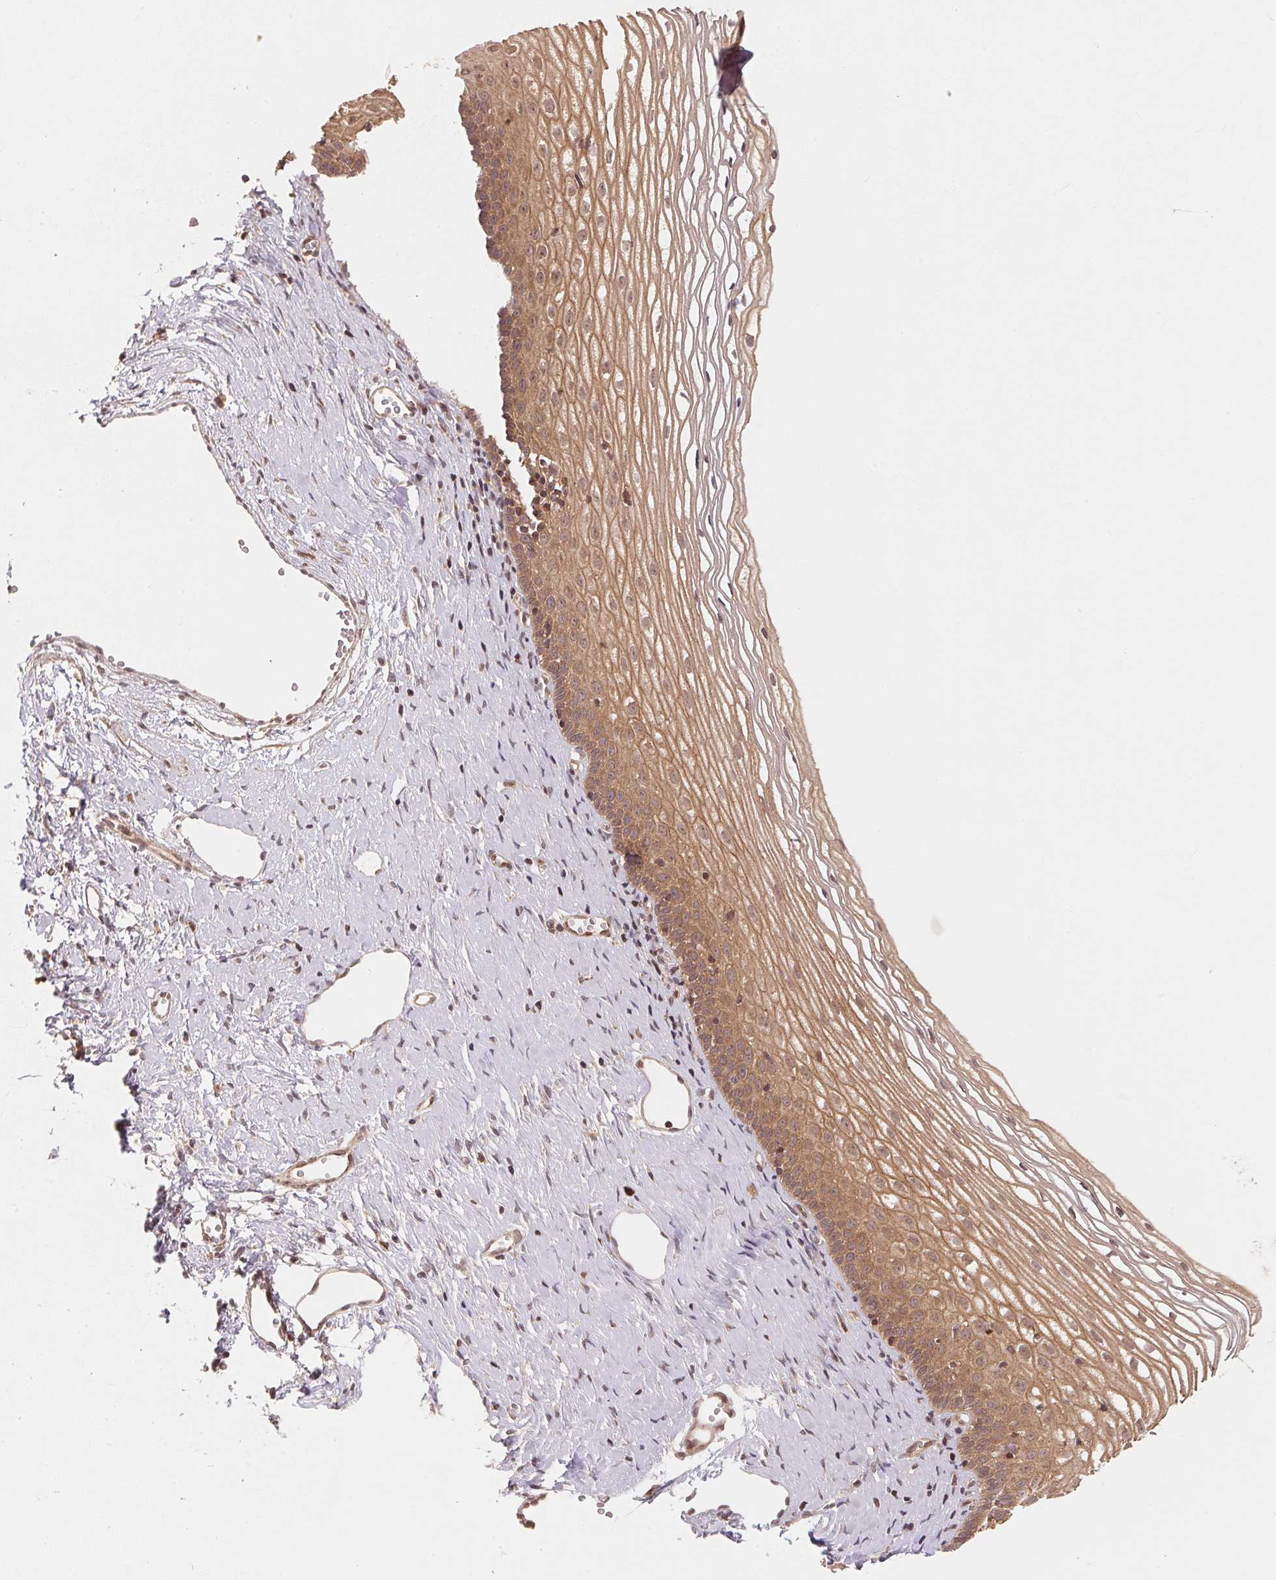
{"staining": {"intensity": "weak", "quantity": "25%-75%", "location": "cytoplasmic/membranous"}, "tissue": "cervix", "cell_type": "Glandular cells", "image_type": "normal", "snomed": [{"axis": "morphology", "description": "Normal tissue, NOS"}, {"axis": "topography", "description": "Cervix"}], "caption": "Immunohistochemical staining of benign cervix displays low levels of weak cytoplasmic/membranous staining in about 25%-75% of glandular cells.", "gene": "CCDC102B", "patient": {"sex": "female", "age": 40}}